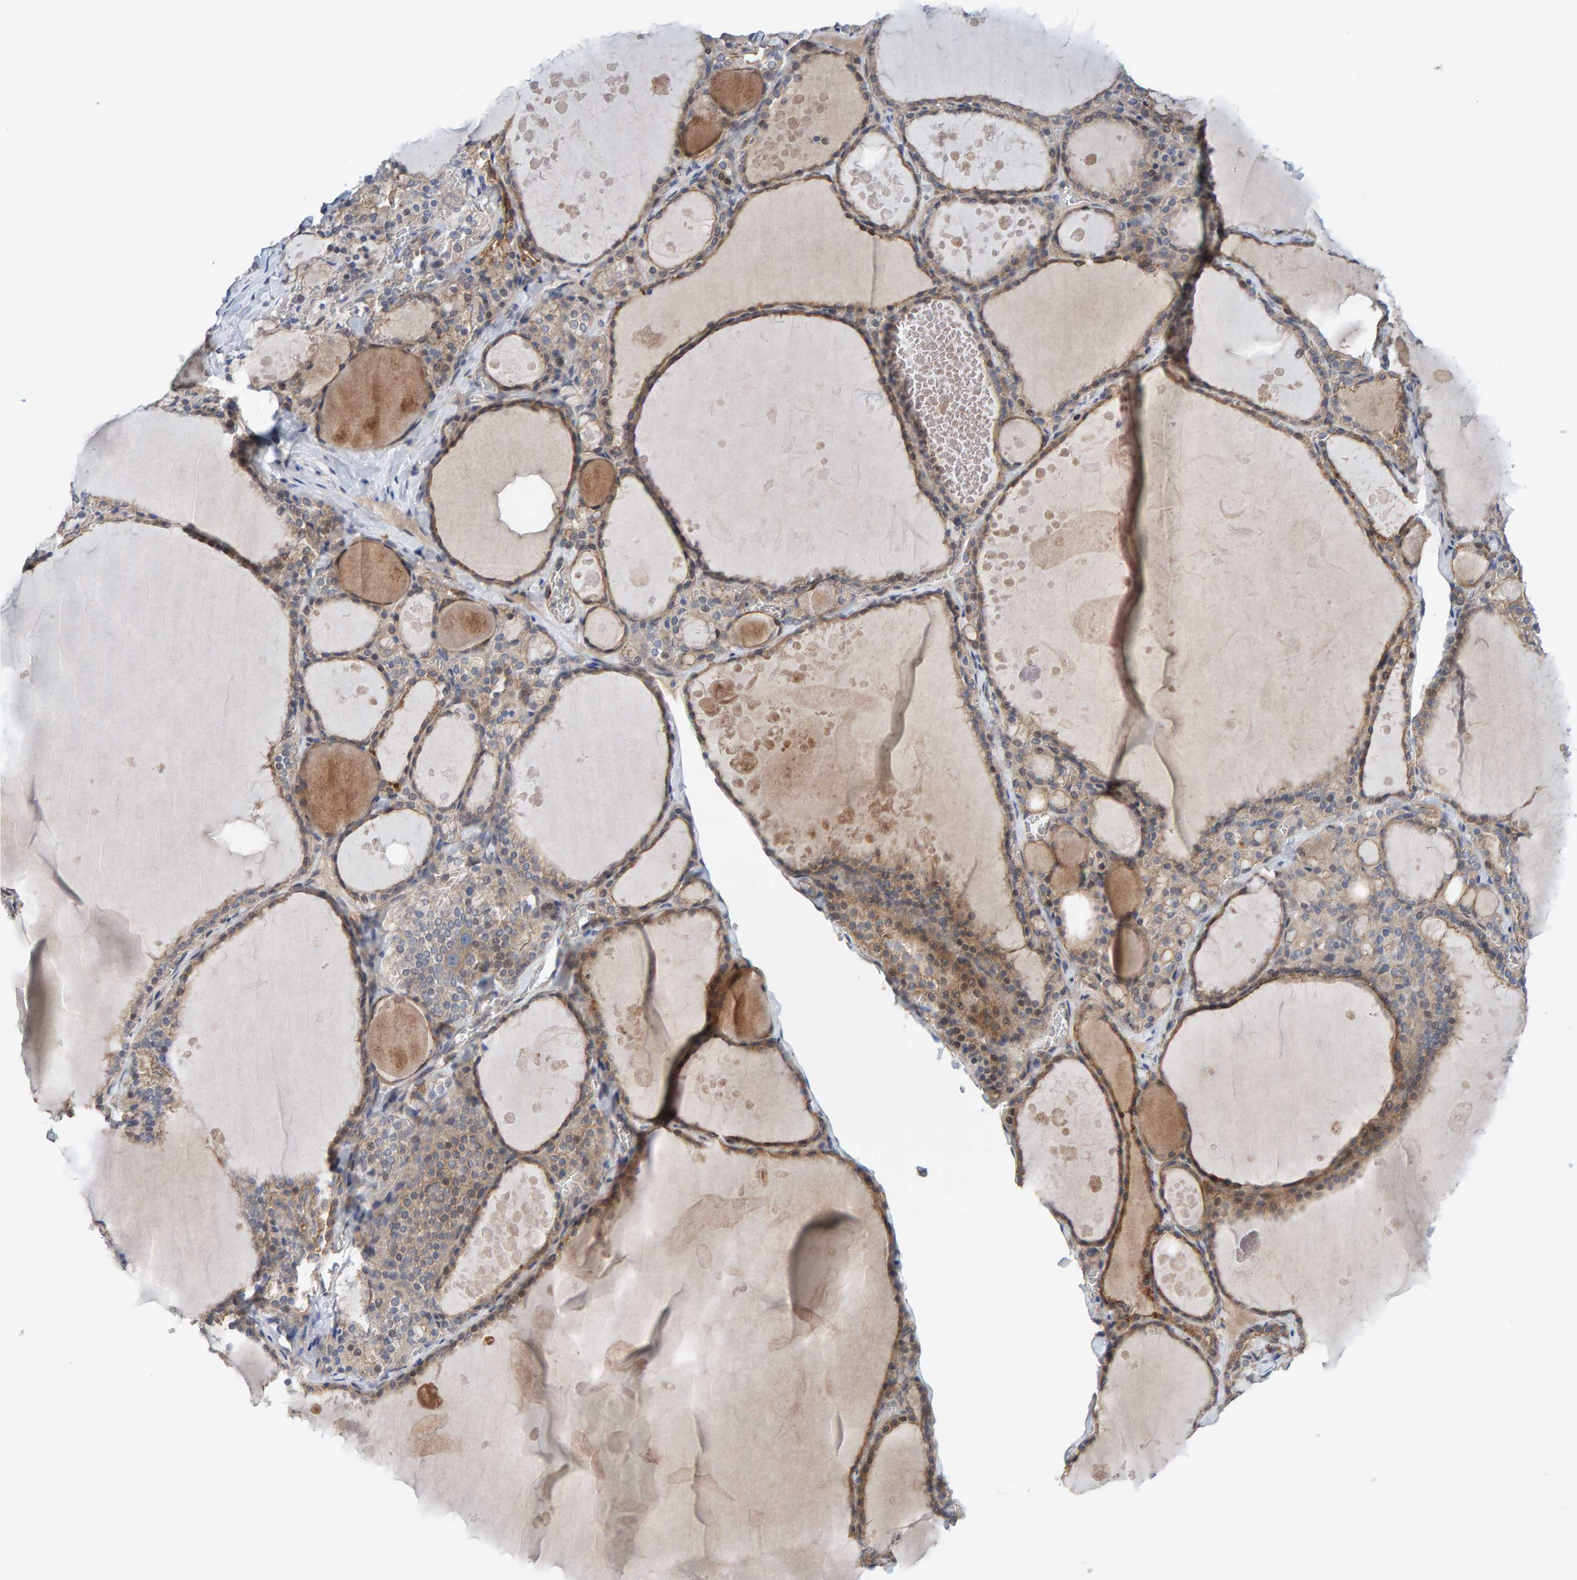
{"staining": {"intensity": "moderate", "quantity": ">75%", "location": "cytoplasmic/membranous"}, "tissue": "thyroid gland", "cell_type": "Glandular cells", "image_type": "normal", "snomed": [{"axis": "morphology", "description": "Normal tissue, NOS"}, {"axis": "topography", "description": "Thyroid gland"}], "caption": "An IHC photomicrograph of unremarkable tissue is shown. Protein staining in brown shows moderate cytoplasmic/membranous positivity in thyroid gland within glandular cells. (DAB (3,3'-diaminobenzidine) IHC, brown staining for protein, blue staining for nuclei).", "gene": "LRSAM1", "patient": {"sex": "male", "age": 56}}